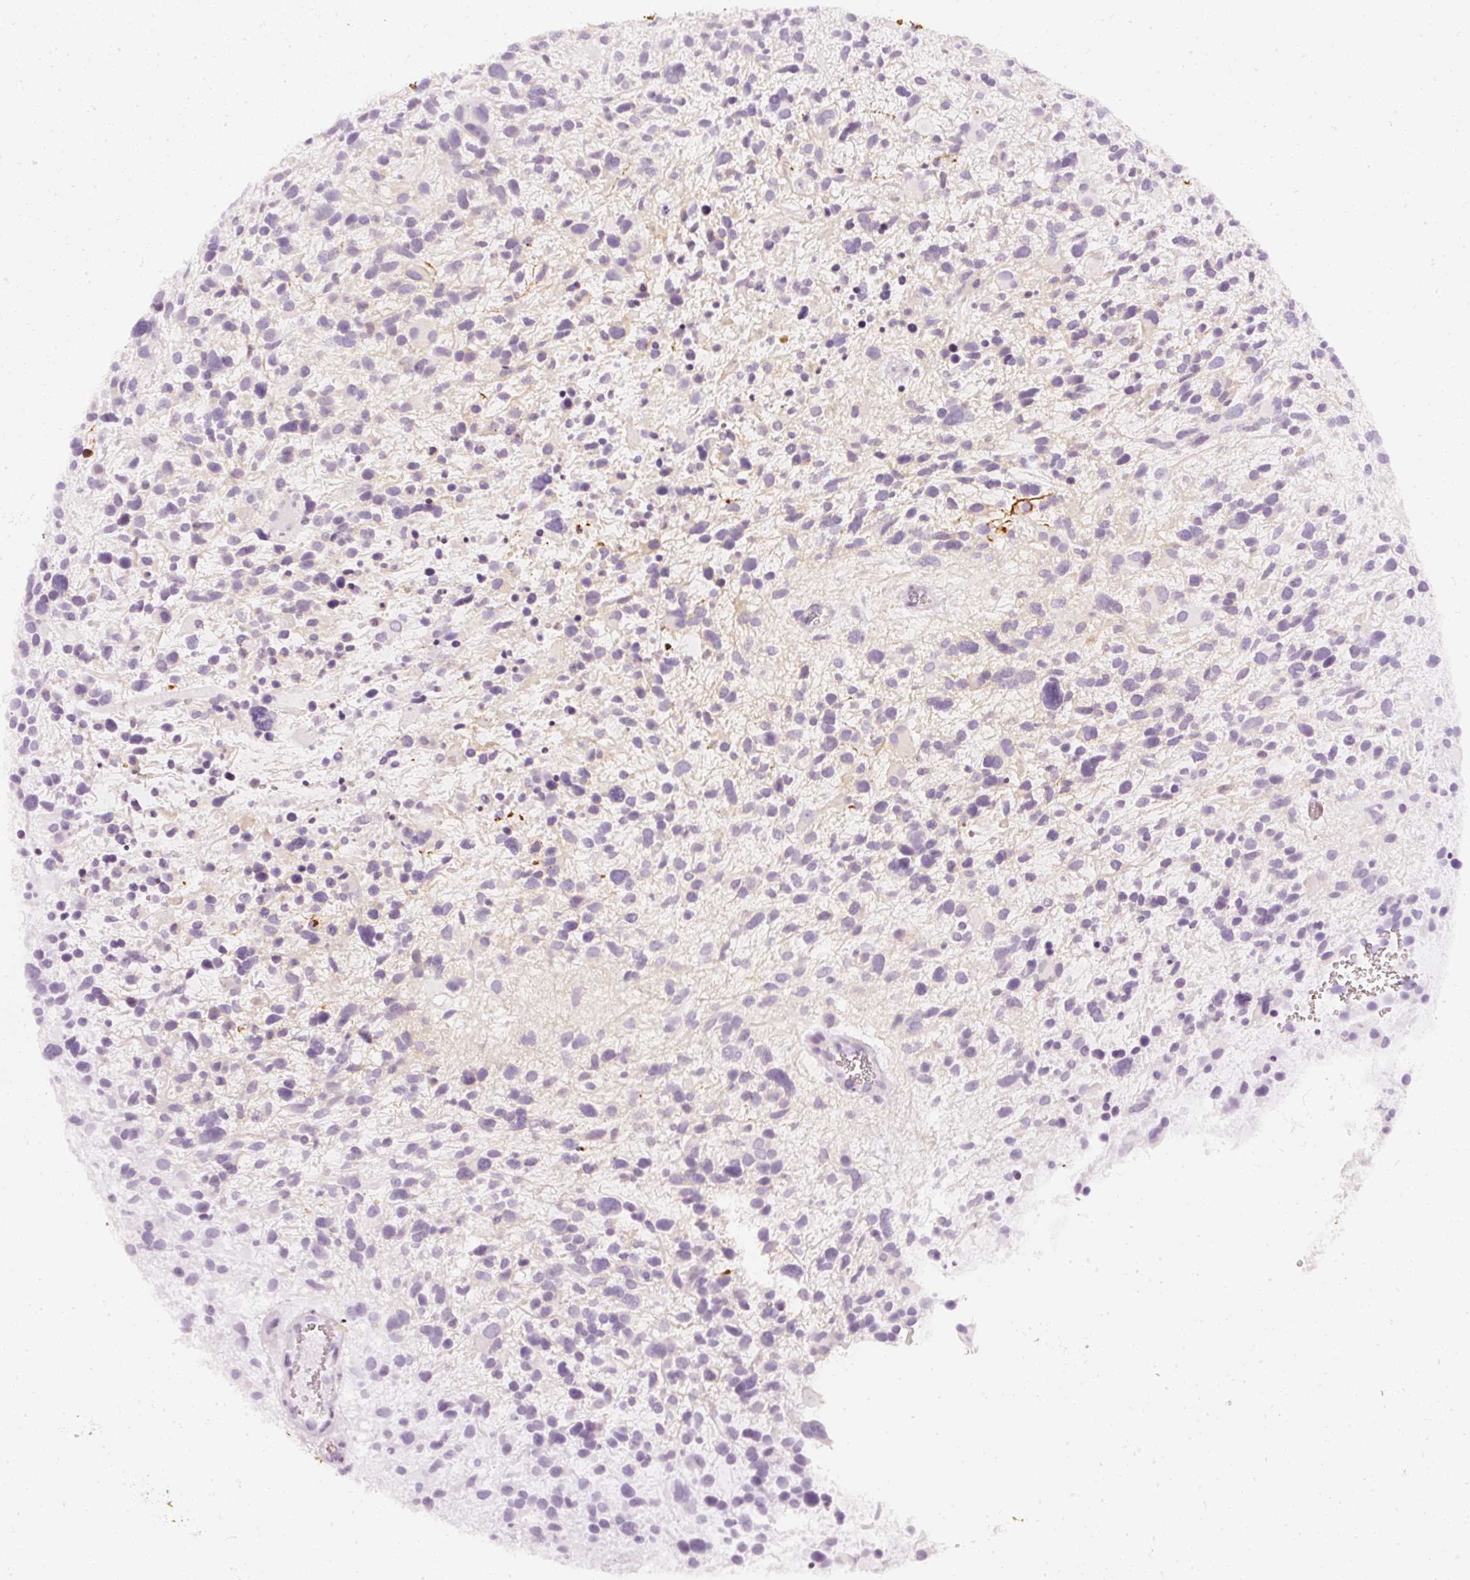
{"staining": {"intensity": "moderate", "quantity": "<25%", "location": "cytoplasmic/membranous"}, "tissue": "glioma", "cell_type": "Tumor cells", "image_type": "cancer", "snomed": [{"axis": "morphology", "description": "Glioma, malignant, High grade"}, {"axis": "topography", "description": "Brain"}], "caption": "Tumor cells show low levels of moderate cytoplasmic/membranous positivity in approximately <25% of cells in glioma.", "gene": "CNP", "patient": {"sex": "female", "age": 11}}